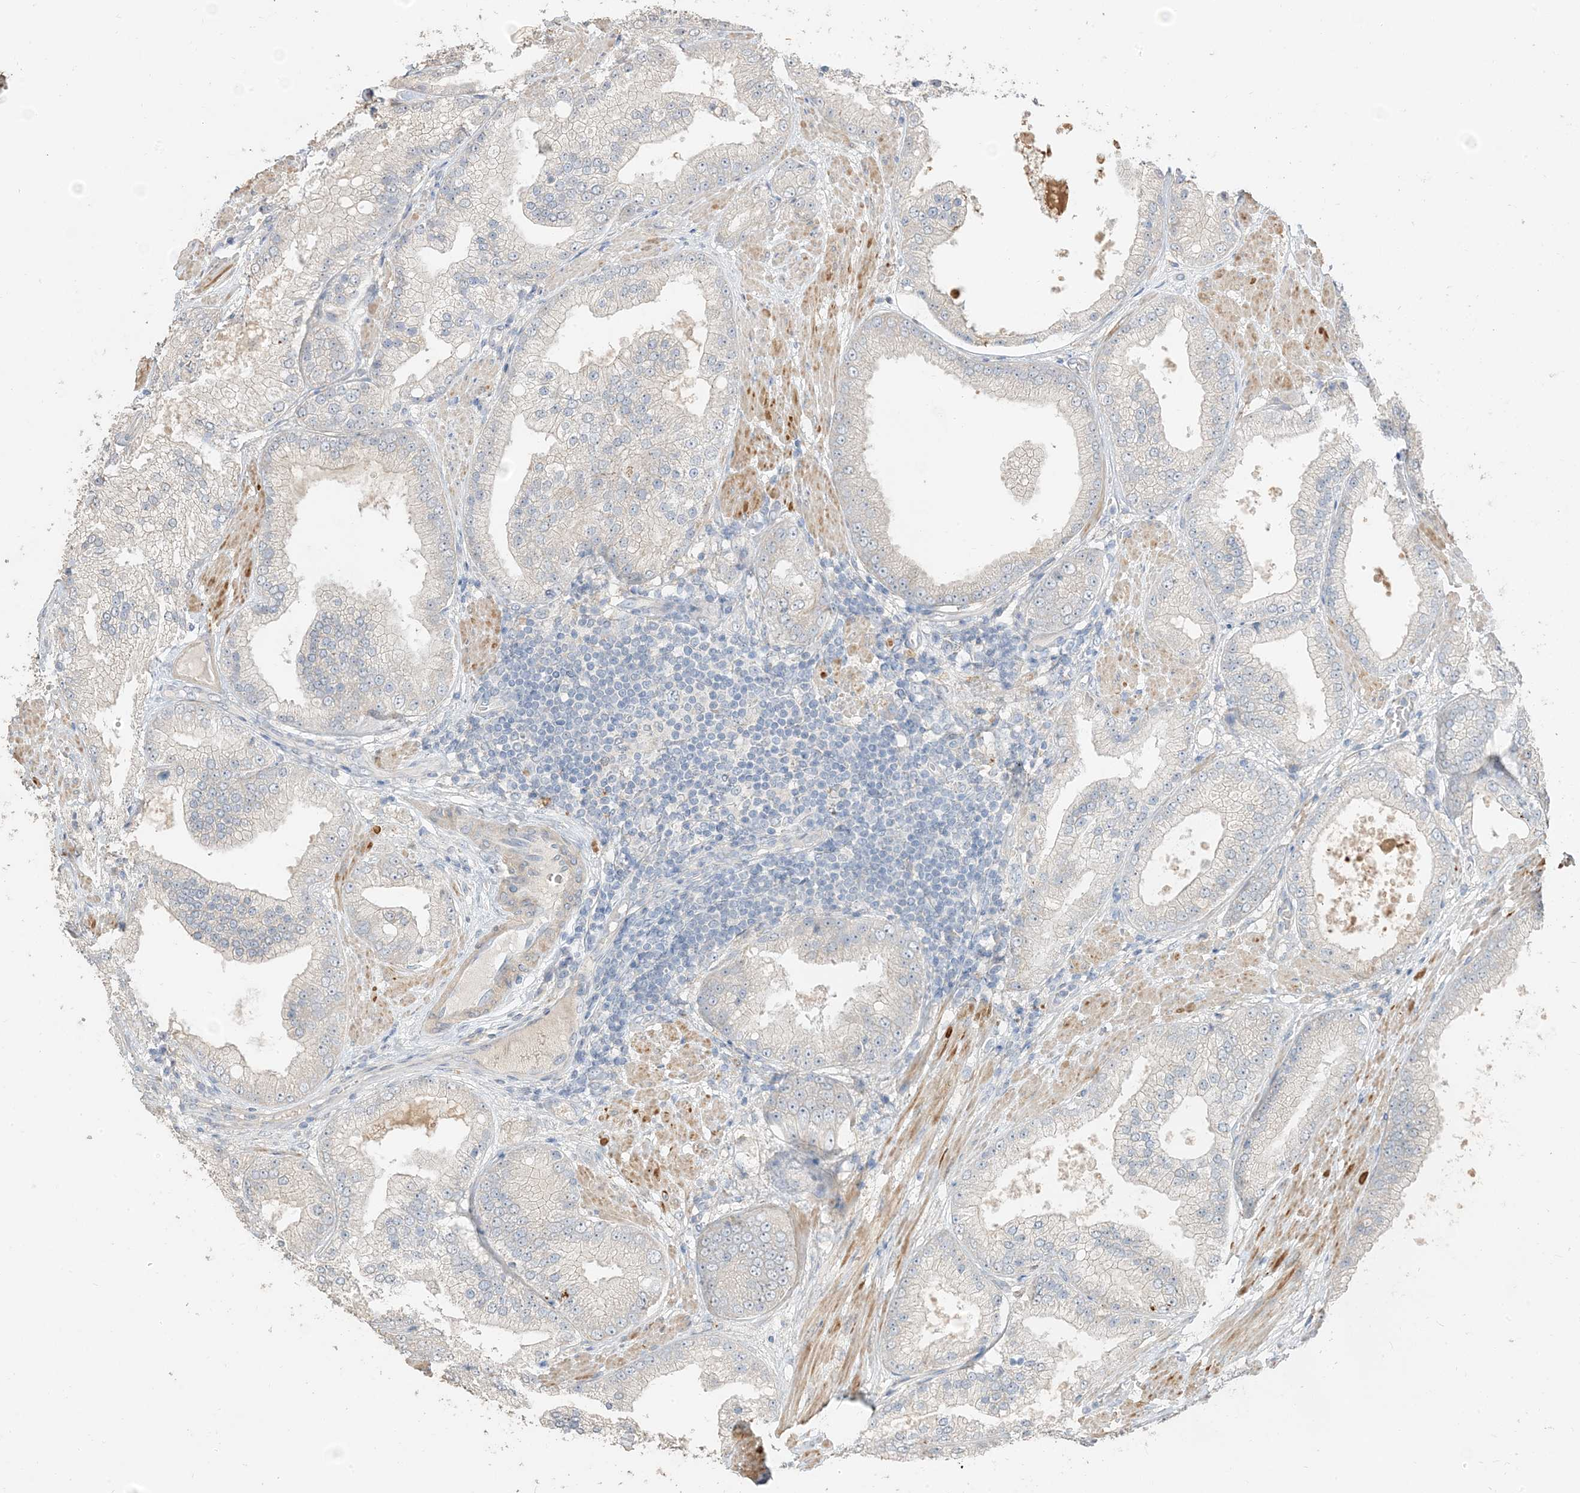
{"staining": {"intensity": "negative", "quantity": "none", "location": "none"}, "tissue": "prostate cancer", "cell_type": "Tumor cells", "image_type": "cancer", "snomed": [{"axis": "morphology", "description": "Adenocarcinoma, Low grade"}, {"axis": "topography", "description": "Prostate"}], "caption": "There is no significant staining in tumor cells of prostate adenocarcinoma (low-grade).", "gene": "RNF175", "patient": {"sex": "male", "age": 67}}